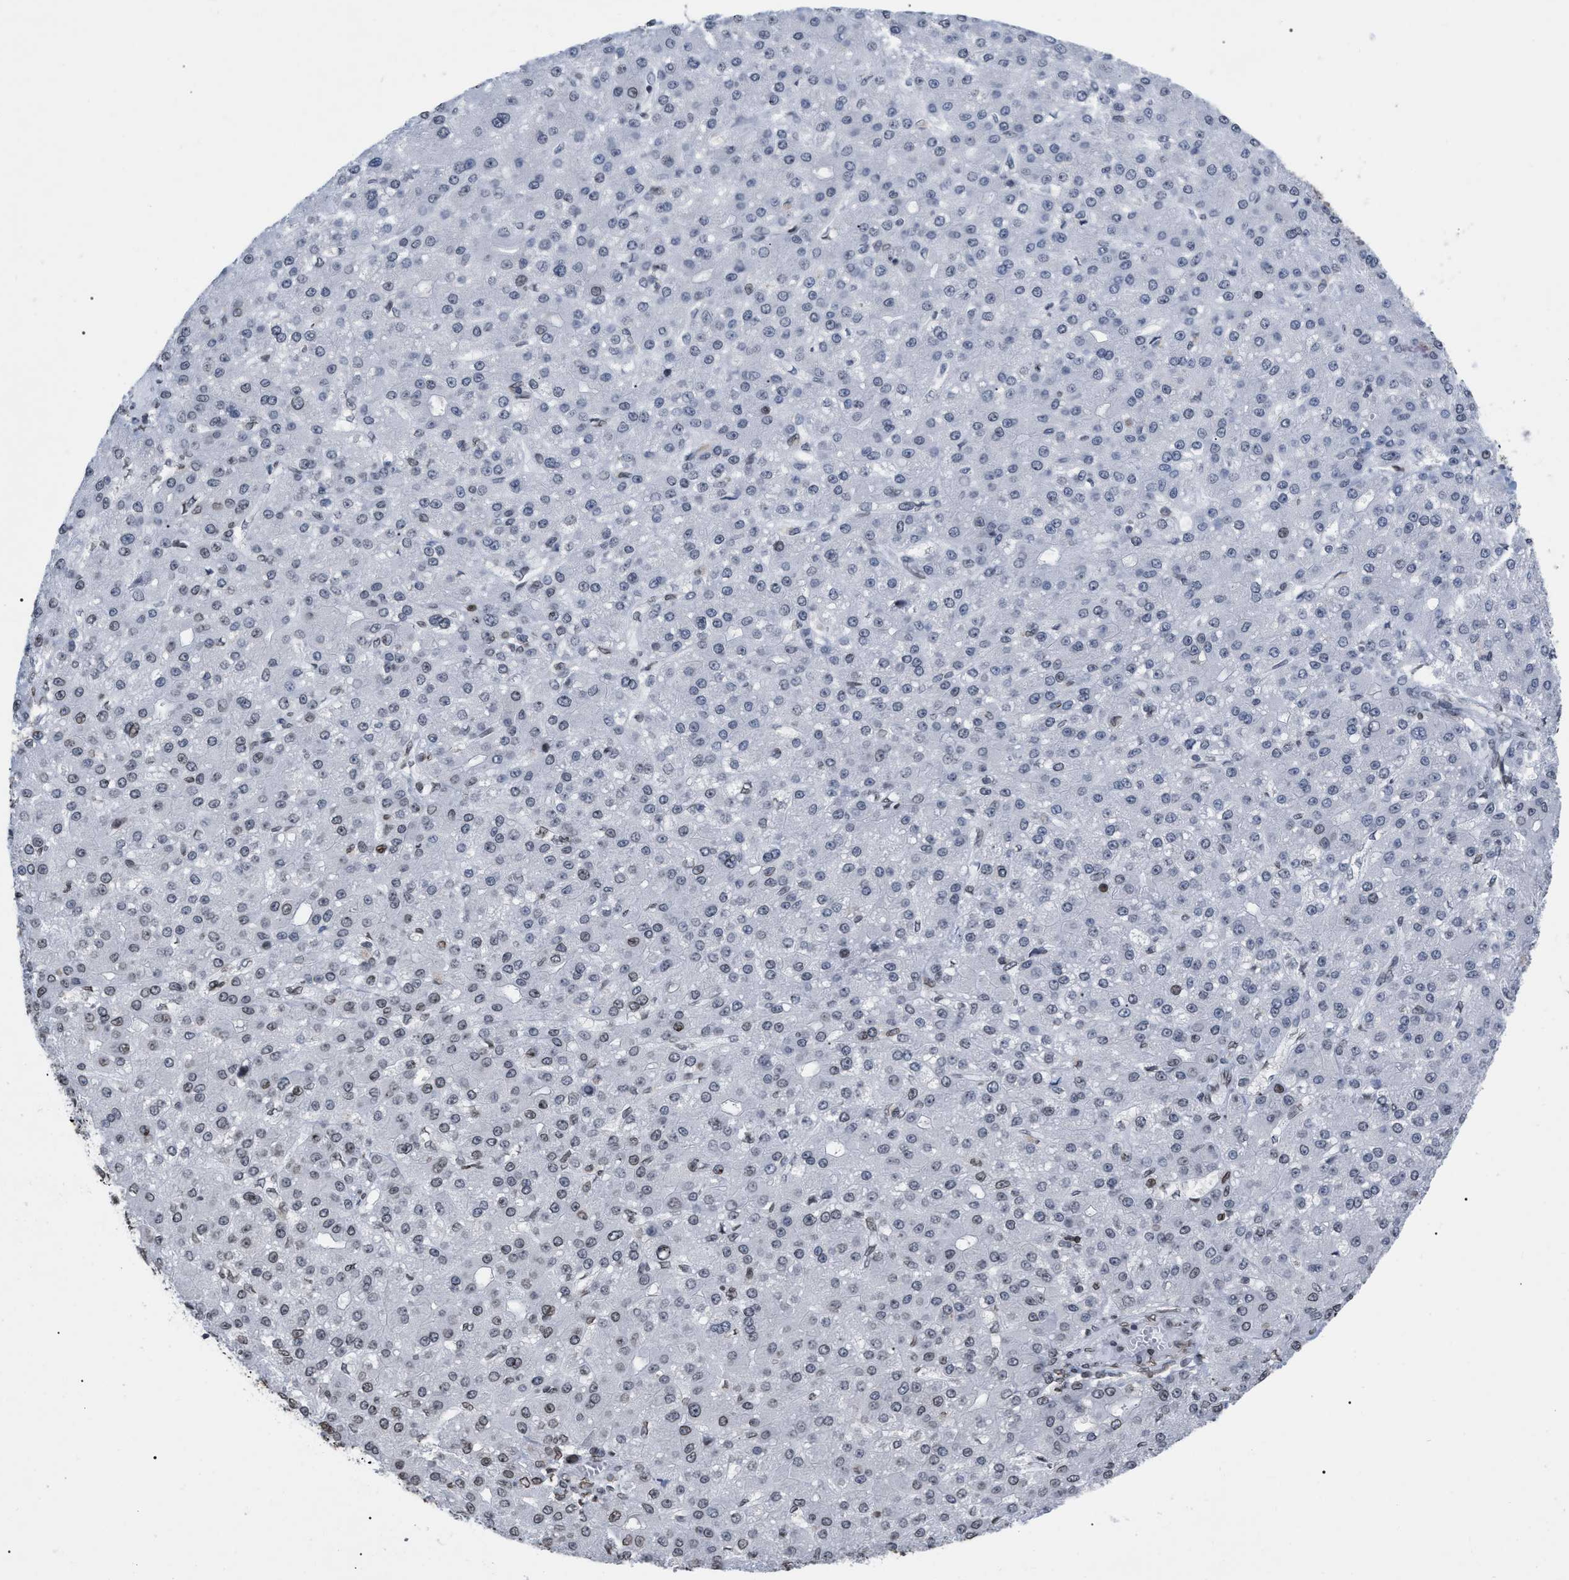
{"staining": {"intensity": "weak", "quantity": "<25%", "location": "nuclear"}, "tissue": "liver cancer", "cell_type": "Tumor cells", "image_type": "cancer", "snomed": [{"axis": "morphology", "description": "Carcinoma, Hepatocellular, NOS"}, {"axis": "topography", "description": "Liver"}], "caption": "Immunohistochemical staining of hepatocellular carcinoma (liver) shows no significant expression in tumor cells.", "gene": "TPR", "patient": {"sex": "male", "age": 67}}